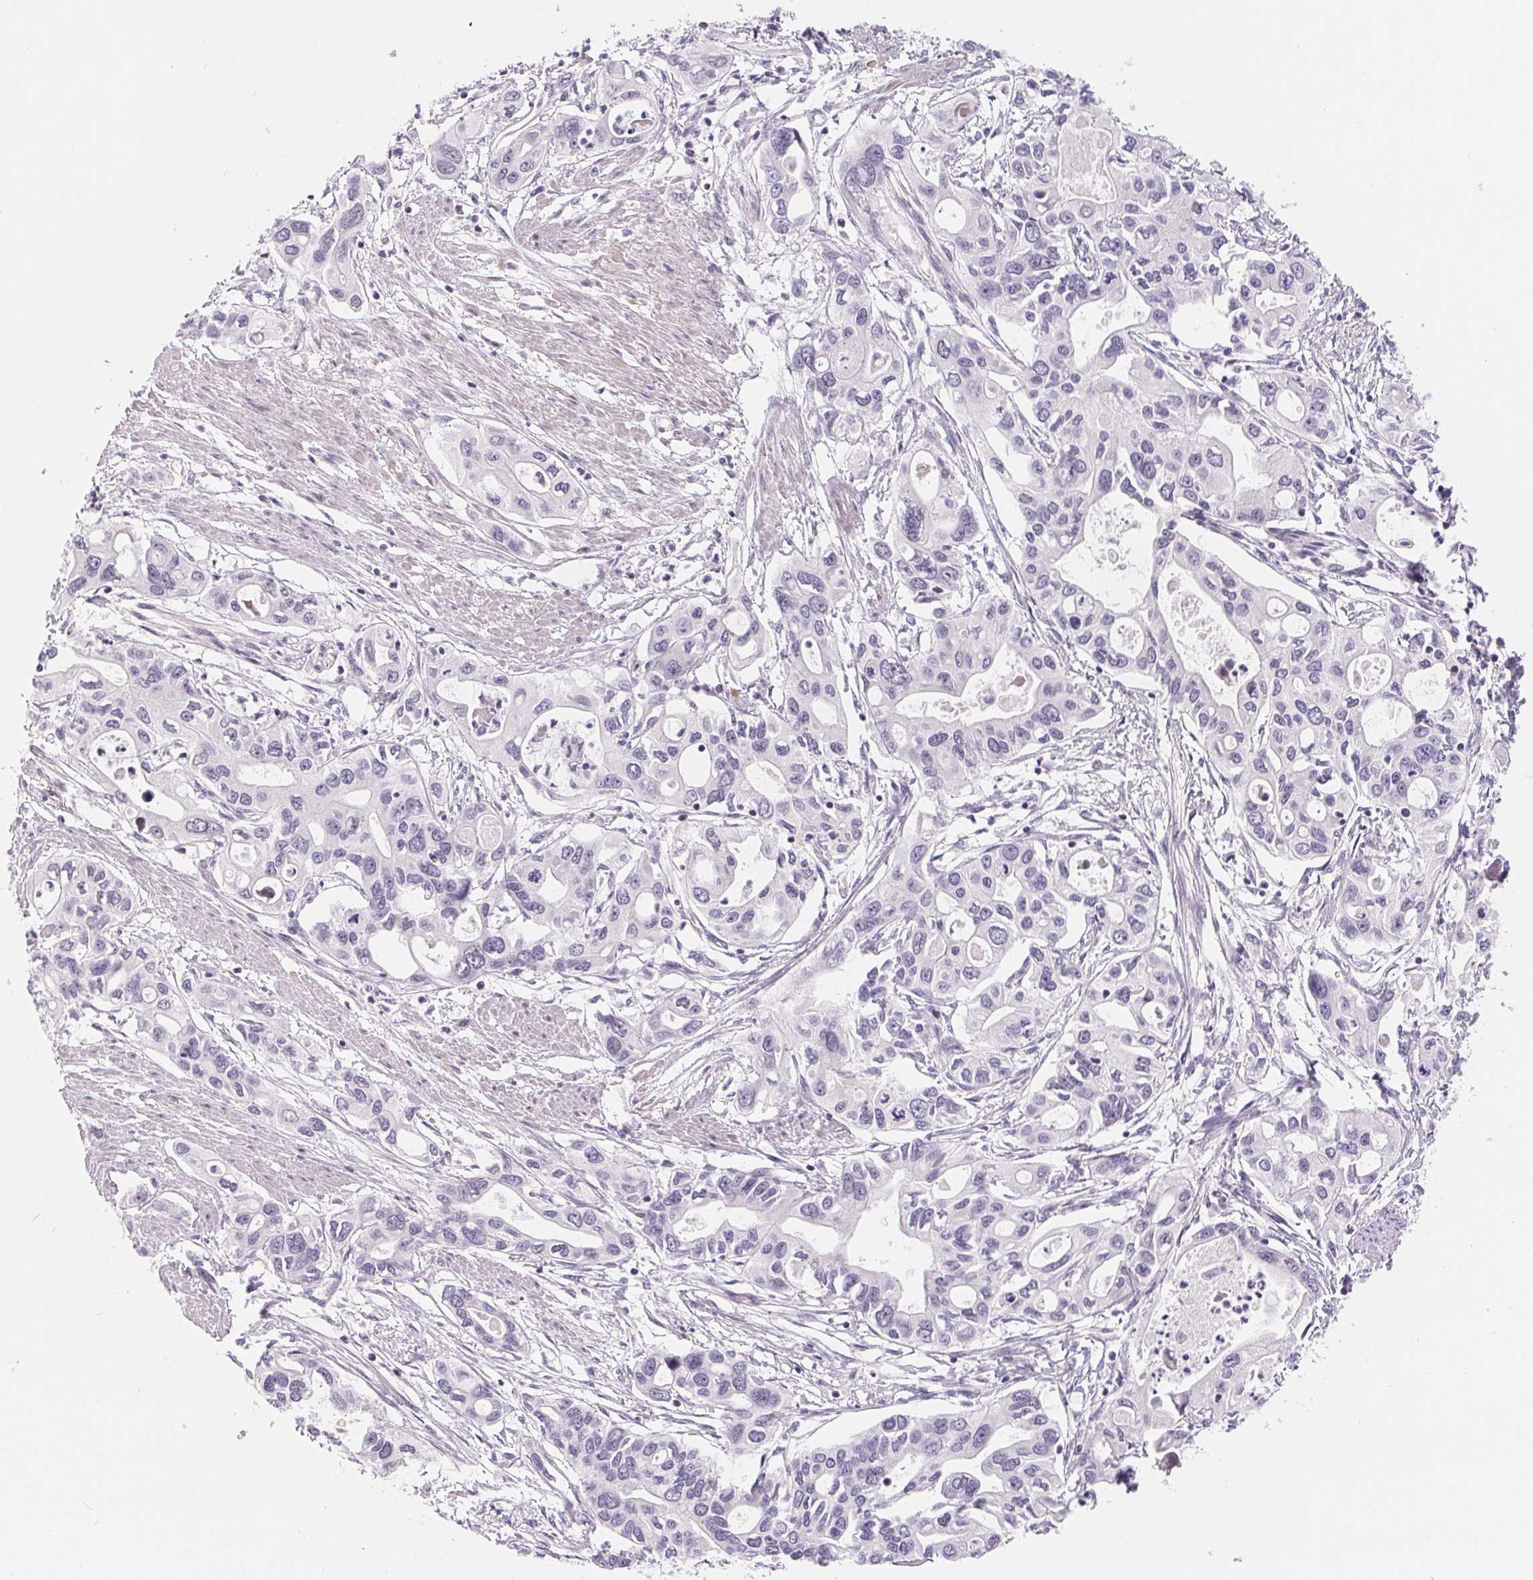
{"staining": {"intensity": "negative", "quantity": "none", "location": "none"}, "tissue": "pancreatic cancer", "cell_type": "Tumor cells", "image_type": "cancer", "snomed": [{"axis": "morphology", "description": "Adenocarcinoma, NOS"}, {"axis": "topography", "description": "Pancreas"}], "caption": "An image of pancreatic cancer stained for a protein exhibits no brown staining in tumor cells. (Brightfield microscopy of DAB (3,3'-diaminobenzidine) IHC at high magnification).", "gene": "LCA5L", "patient": {"sex": "male", "age": 60}}